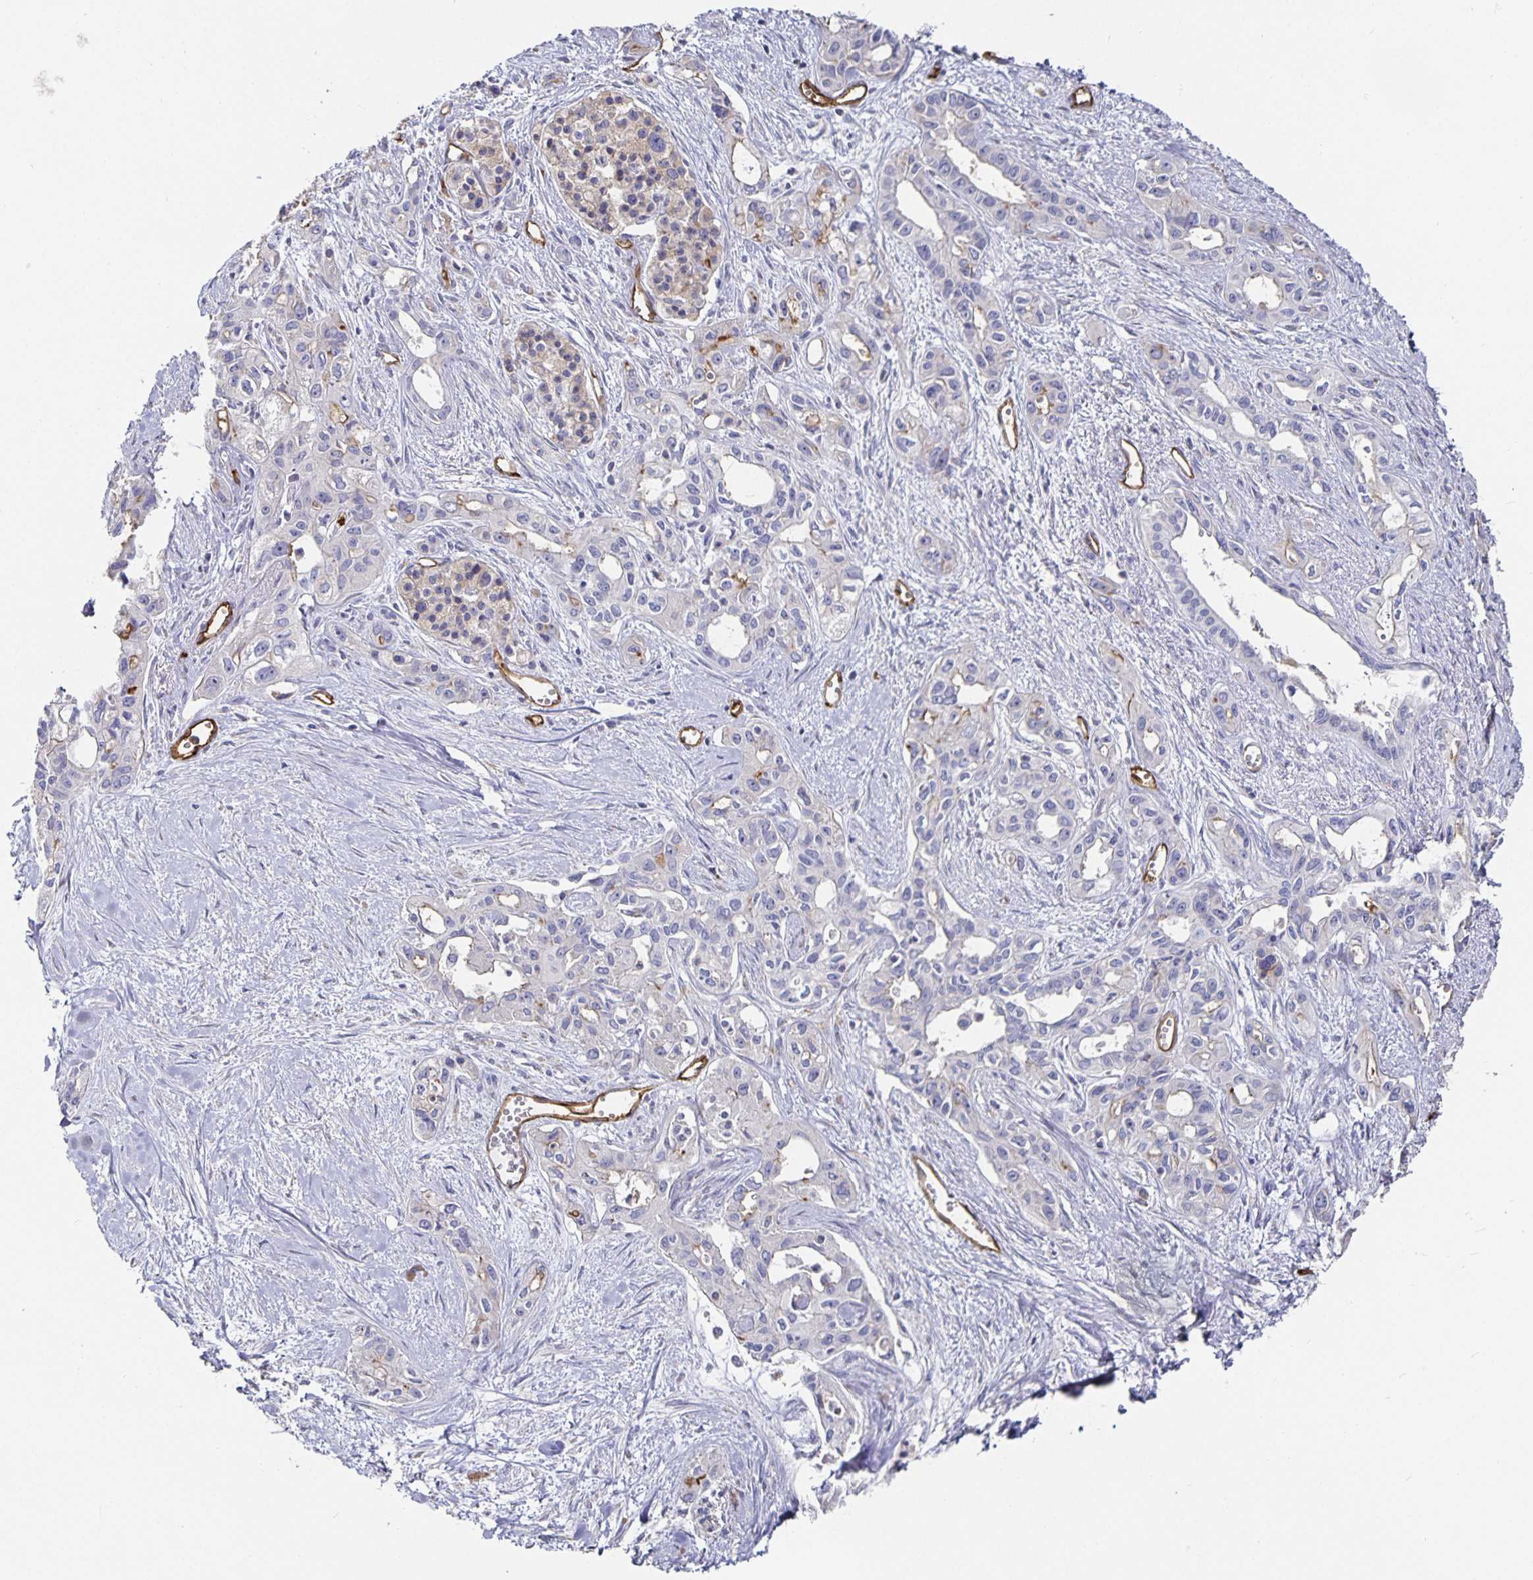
{"staining": {"intensity": "negative", "quantity": "none", "location": "none"}, "tissue": "pancreatic cancer", "cell_type": "Tumor cells", "image_type": "cancer", "snomed": [{"axis": "morphology", "description": "Adenocarcinoma, NOS"}, {"axis": "topography", "description": "Pancreas"}], "caption": "DAB (3,3'-diaminobenzidine) immunohistochemical staining of pancreatic cancer displays no significant positivity in tumor cells. Nuclei are stained in blue.", "gene": "PODXL", "patient": {"sex": "female", "age": 50}}